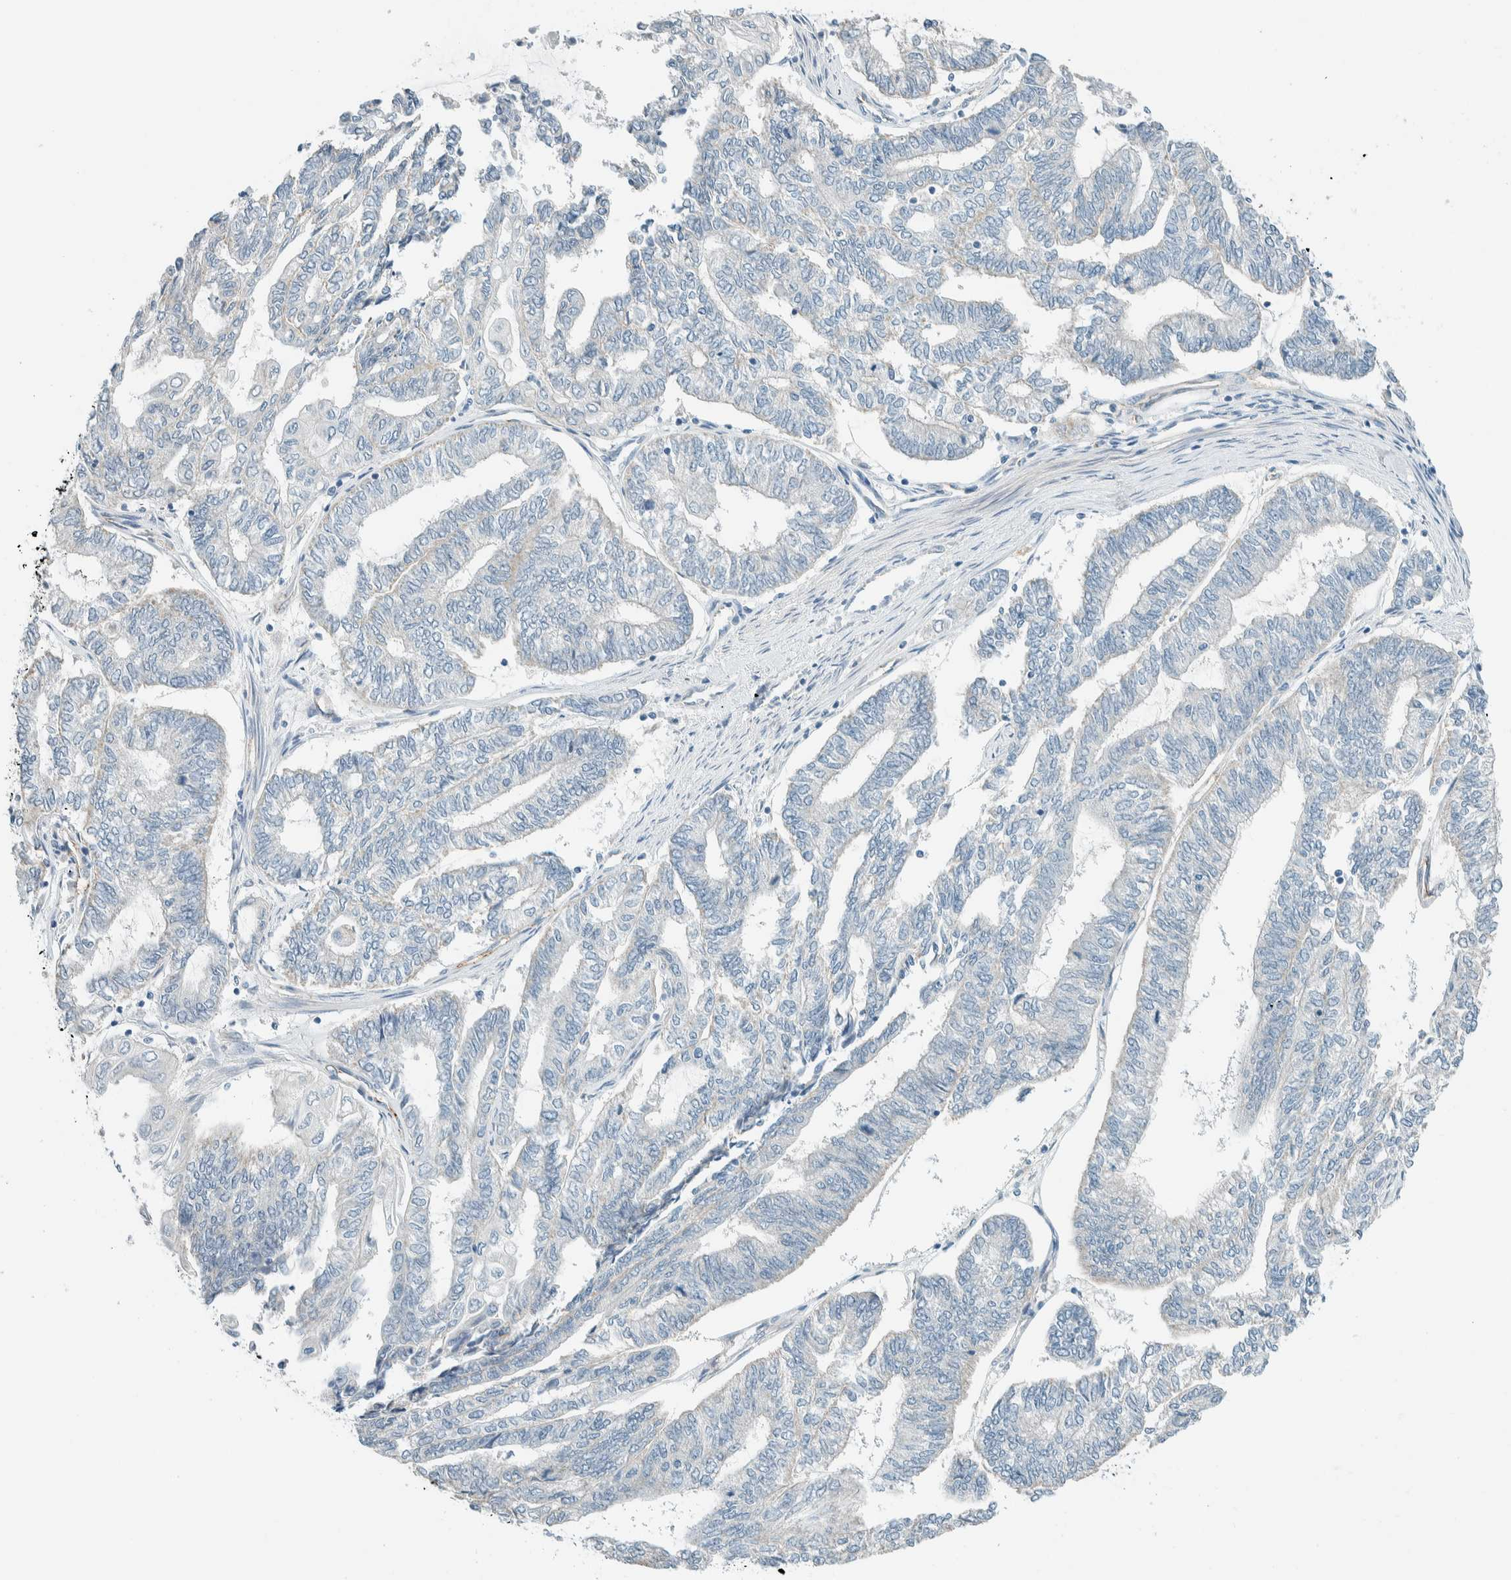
{"staining": {"intensity": "negative", "quantity": "none", "location": "none"}, "tissue": "endometrial cancer", "cell_type": "Tumor cells", "image_type": "cancer", "snomed": [{"axis": "morphology", "description": "Adenocarcinoma, NOS"}, {"axis": "topography", "description": "Uterus"}, {"axis": "topography", "description": "Endometrium"}], "caption": "This is a image of IHC staining of endometrial adenocarcinoma, which shows no positivity in tumor cells.", "gene": "SLFN12", "patient": {"sex": "female", "age": 70}}